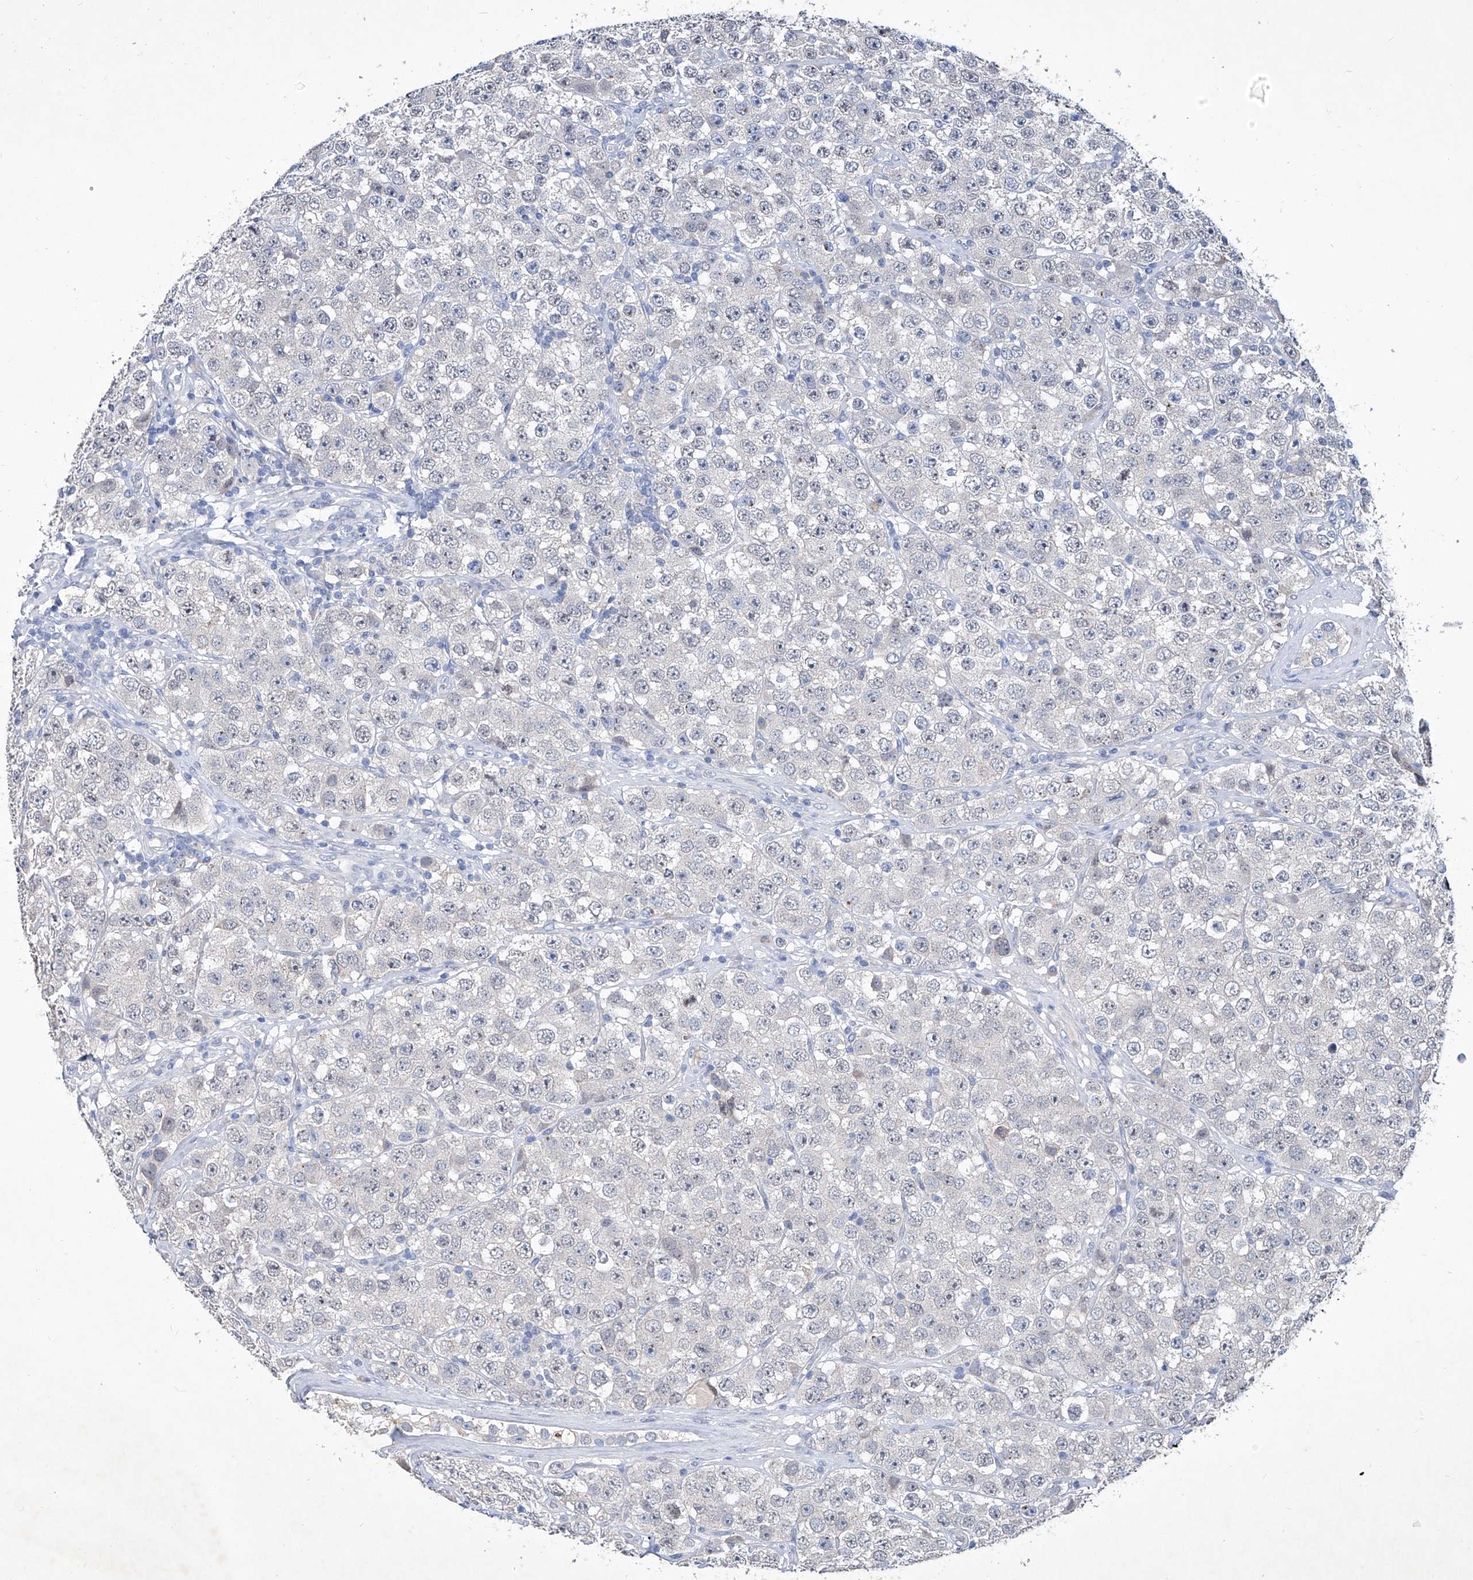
{"staining": {"intensity": "negative", "quantity": "none", "location": "none"}, "tissue": "testis cancer", "cell_type": "Tumor cells", "image_type": "cancer", "snomed": [{"axis": "morphology", "description": "Seminoma, NOS"}, {"axis": "topography", "description": "Testis"}], "caption": "This is an IHC histopathology image of seminoma (testis). There is no staining in tumor cells.", "gene": "KLHL17", "patient": {"sex": "male", "age": 28}}